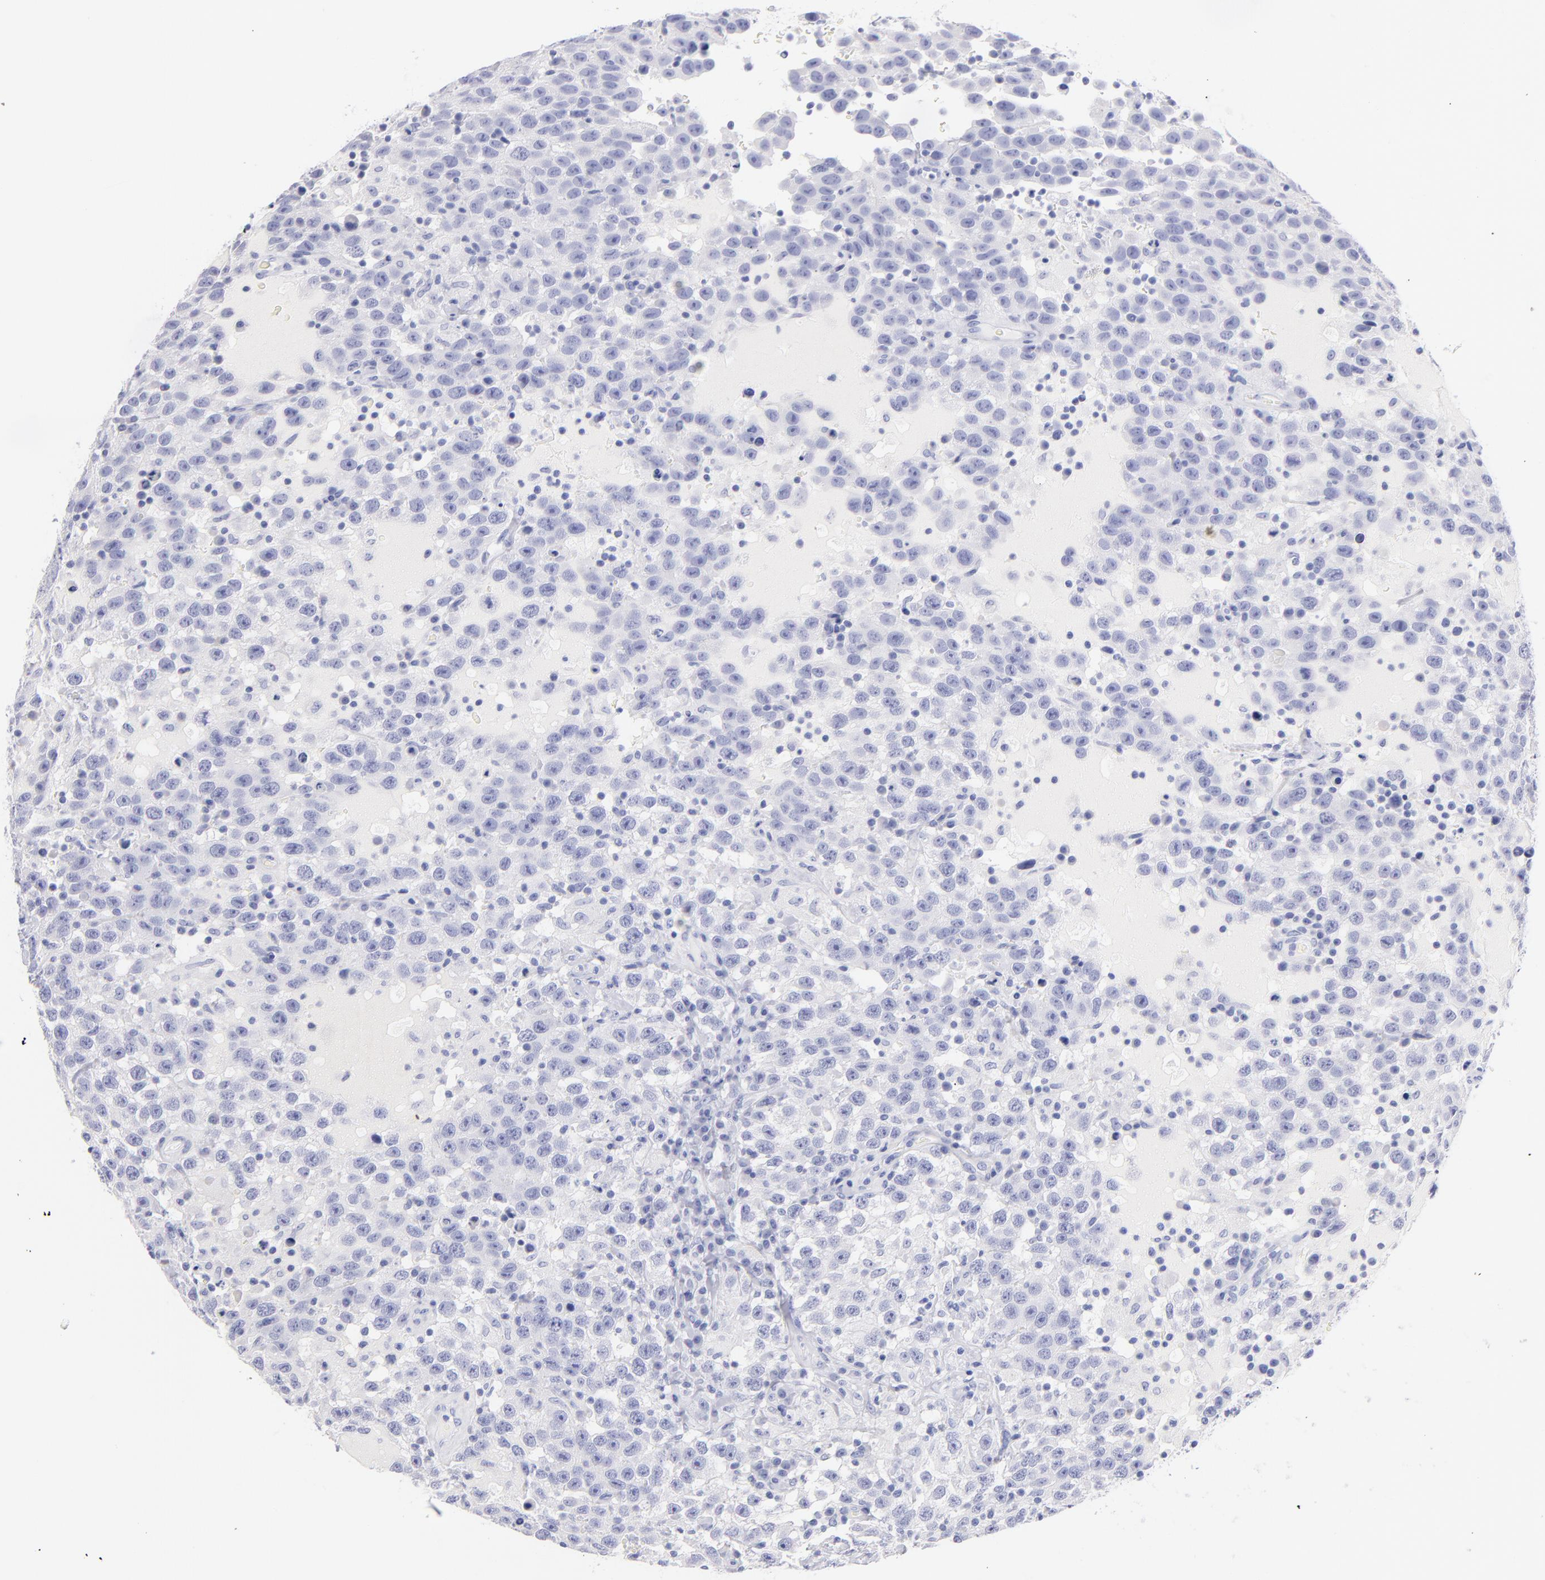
{"staining": {"intensity": "negative", "quantity": "none", "location": "none"}, "tissue": "testis cancer", "cell_type": "Tumor cells", "image_type": "cancer", "snomed": [{"axis": "morphology", "description": "Seminoma, NOS"}, {"axis": "topography", "description": "Testis"}], "caption": "This image is of testis cancer stained with immunohistochemistry to label a protein in brown with the nuclei are counter-stained blue. There is no staining in tumor cells.", "gene": "SCGN", "patient": {"sex": "male", "age": 41}}